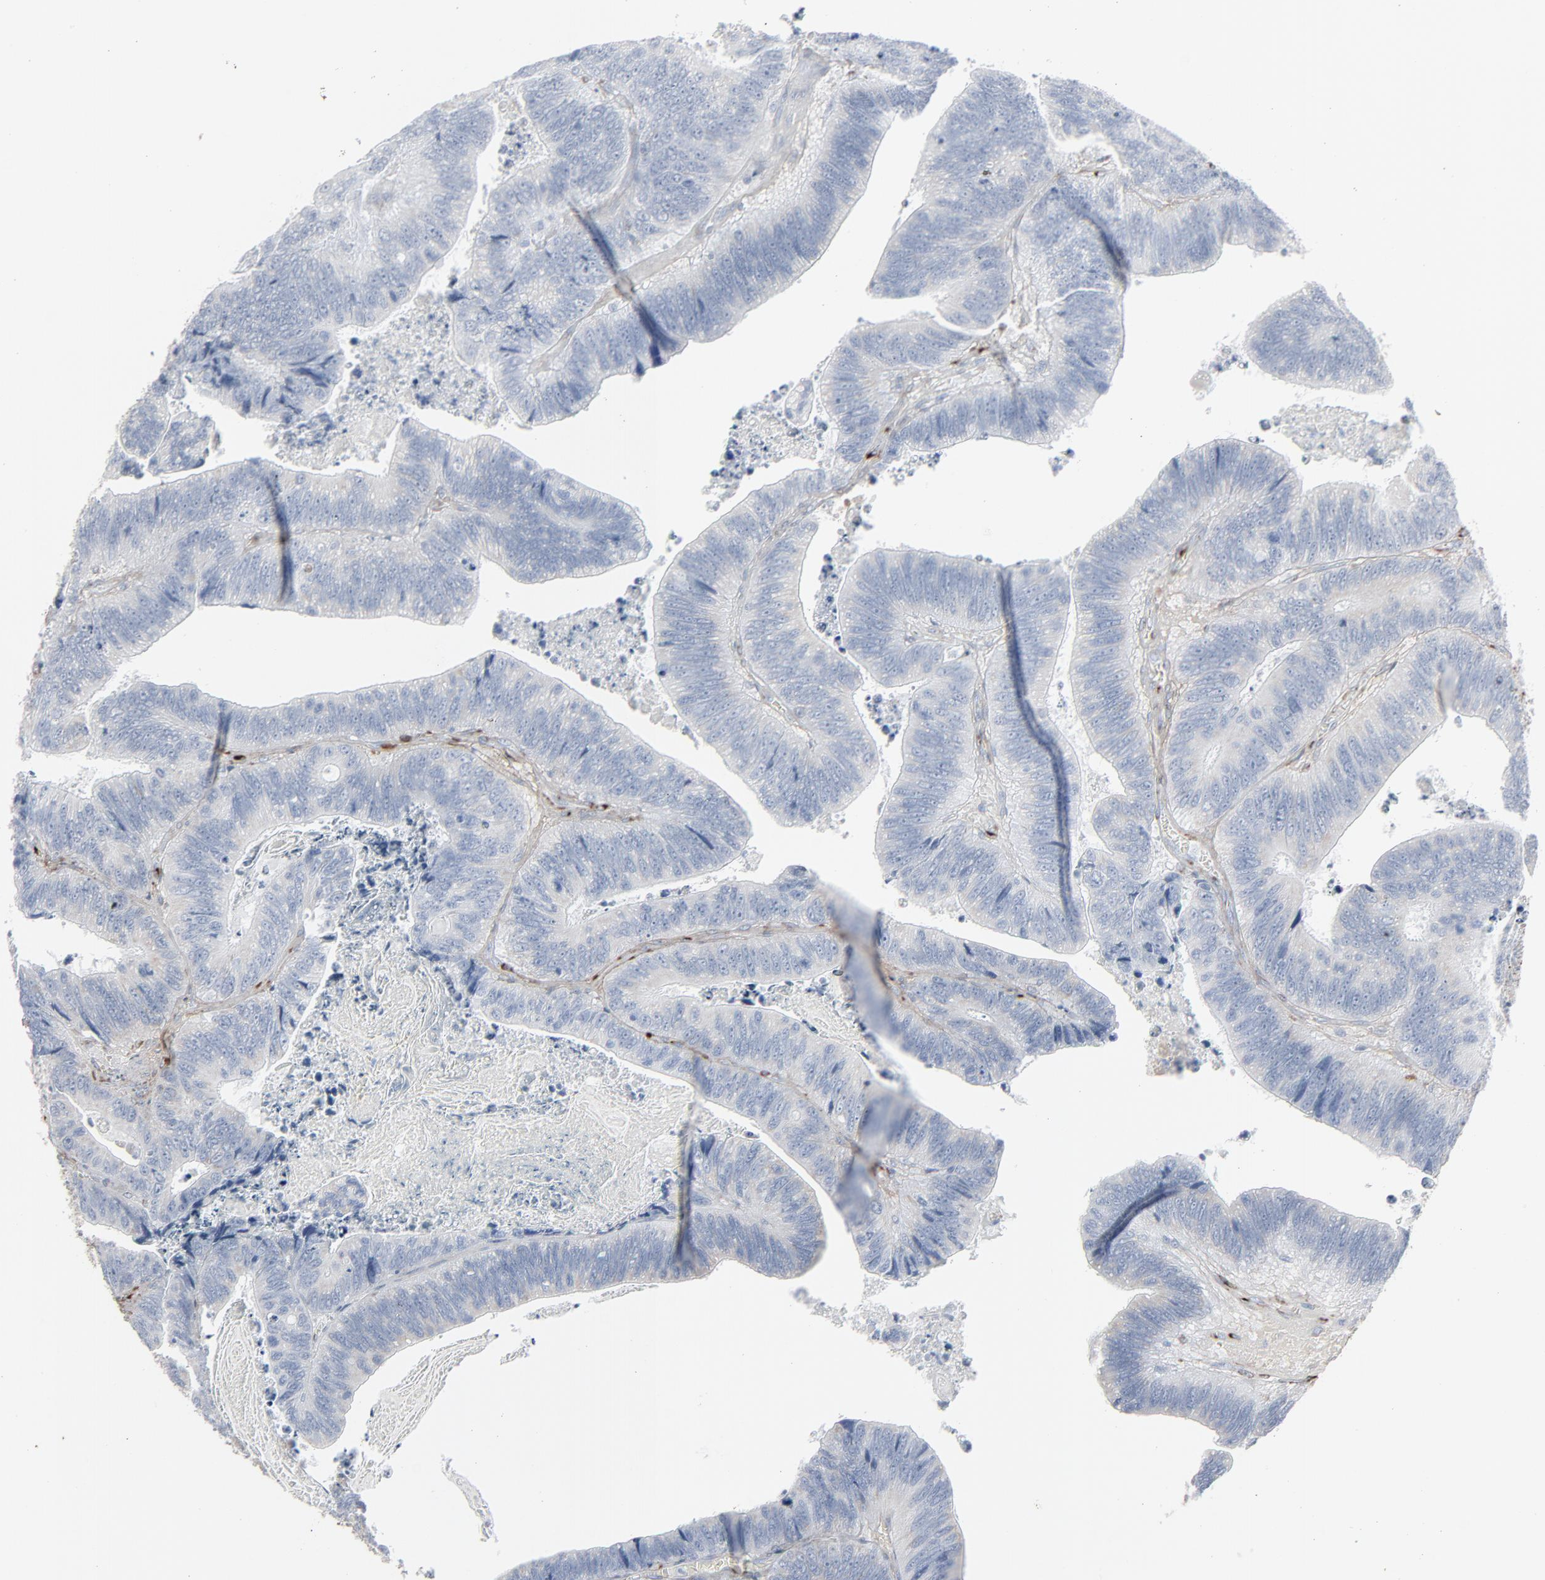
{"staining": {"intensity": "negative", "quantity": "none", "location": "none"}, "tissue": "colorectal cancer", "cell_type": "Tumor cells", "image_type": "cancer", "snomed": [{"axis": "morphology", "description": "Adenocarcinoma, NOS"}, {"axis": "topography", "description": "Colon"}], "caption": "DAB (3,3'-diaminobenzidine) immunohistochemical staining of human colorectal adenocarcinoma demonstrates no significant expression in tumor cells. (Brightfield microscopy of DAB (3,3'-diaminobenzidine) immunohistochemistry (IHC) at high magnification).", "gene": "BGN", "patient": {"sex": "male", "age": 72}}